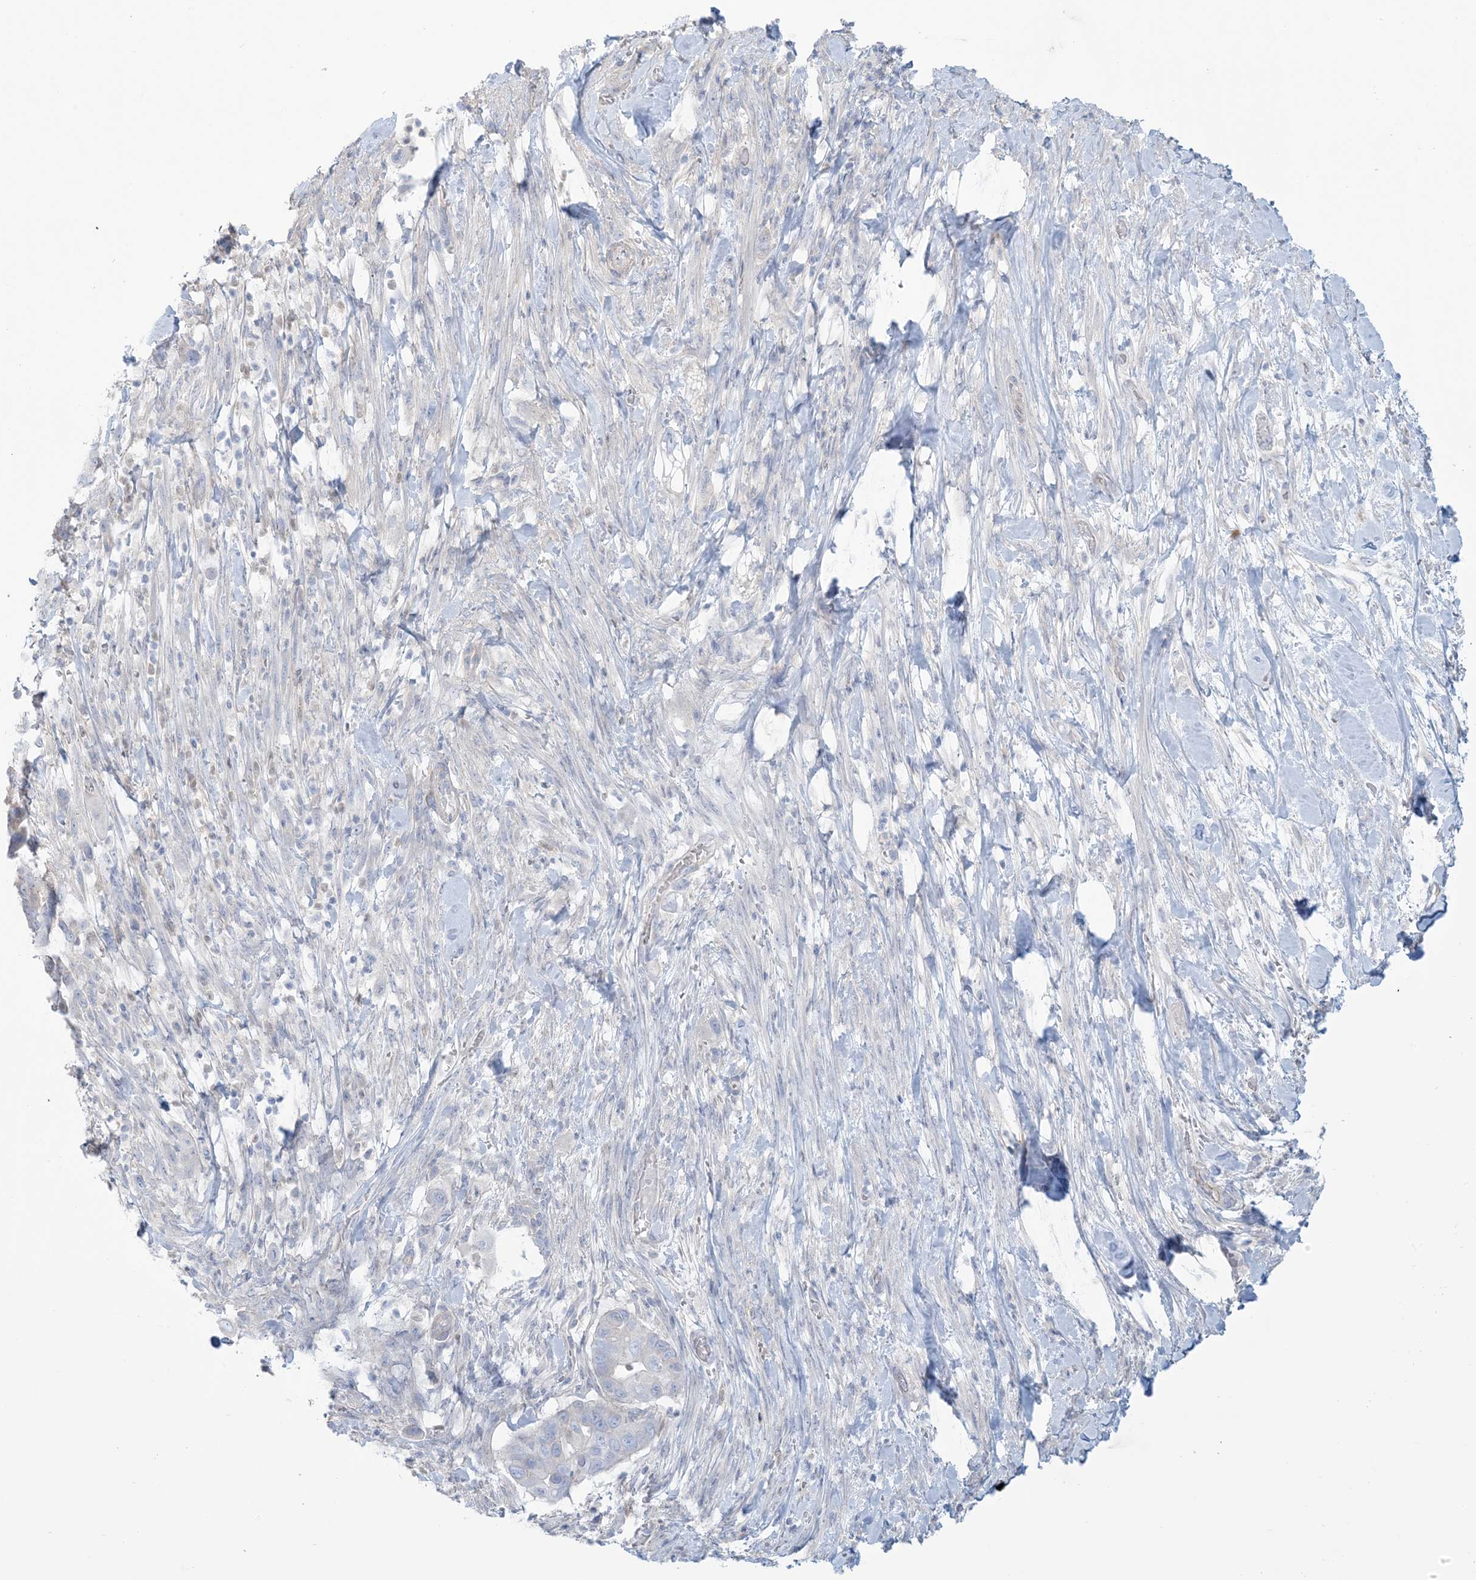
{"staining": {"intensity": "negative", "quantity": "none", "location": "none"}, "tissue": "pancreatic cancer", "cell_type": "Tumor cells", "image_type": "cancer", "snomed": [{"axis": "morphology", "description": "Adenocarcinoma, NOS"}, {"axis": "topography", "description": "Pancreas"}], "caption": "There is no significant expression in tumor cells of pancreatic cancer (adenocarcinoma). The staining is performed using DAB brown chromogen with nuclei counter-stained in using hematoxylin.", "gene": "MTHFD2L", "patient": {"sex": "male", "age": 68}}